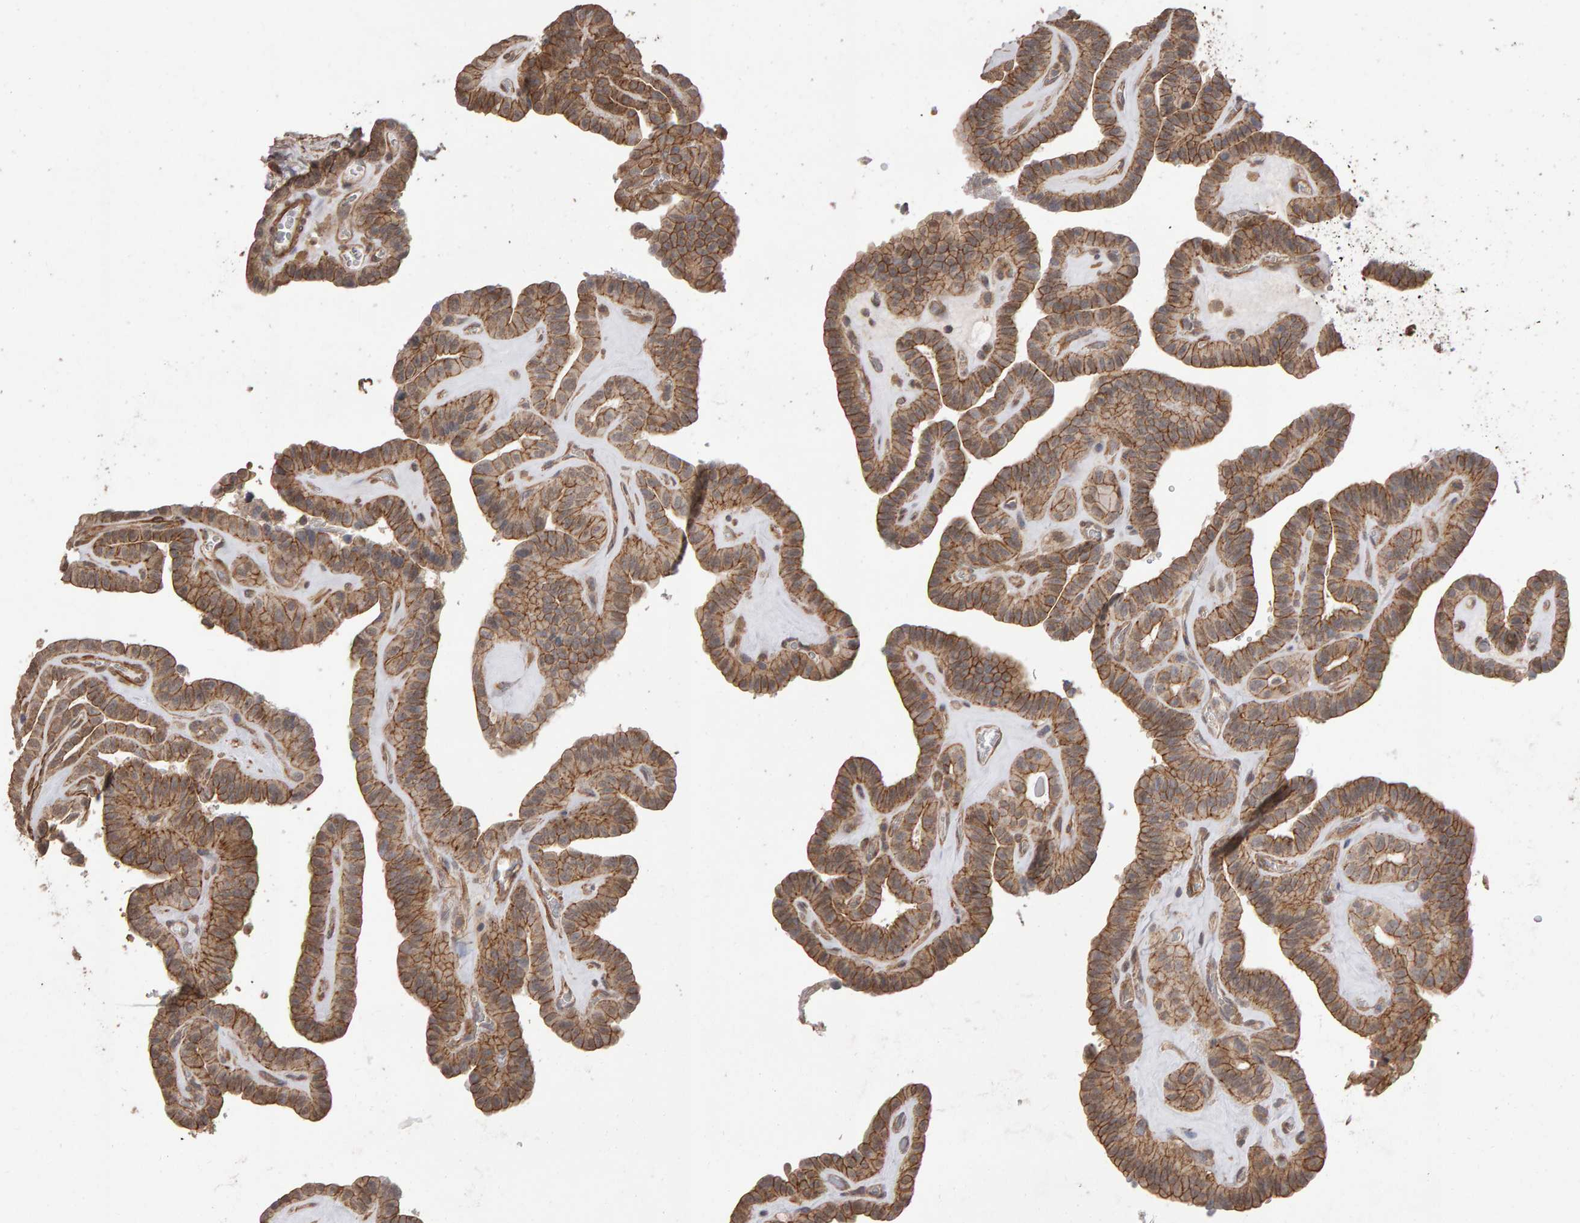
{"staining": {"intensity": "strong", "quantity": ">75%", "location": "cytoplasmic/membranous"}, "tissue": "thyroid cancer", "cell_type": "Tumor cells", "image_type": "cancer", "snomed": [{"axis": "morphology", "description": "Papillary adenocarcinoma, NOS"}, {"axis": "topography", "description": "Thyroid gland"}], "caption": "Immunohistochemistry (IHC) (DAB (3,3'-diaminobenzidine)) staining of human thyroid papillary adenocarcinoma displays strong cytoplasmic/membranous protein expression in approximately >75% of tumor cells.", "gene": "SCRIB", "patient": {"sex": "male", "age": 77}}